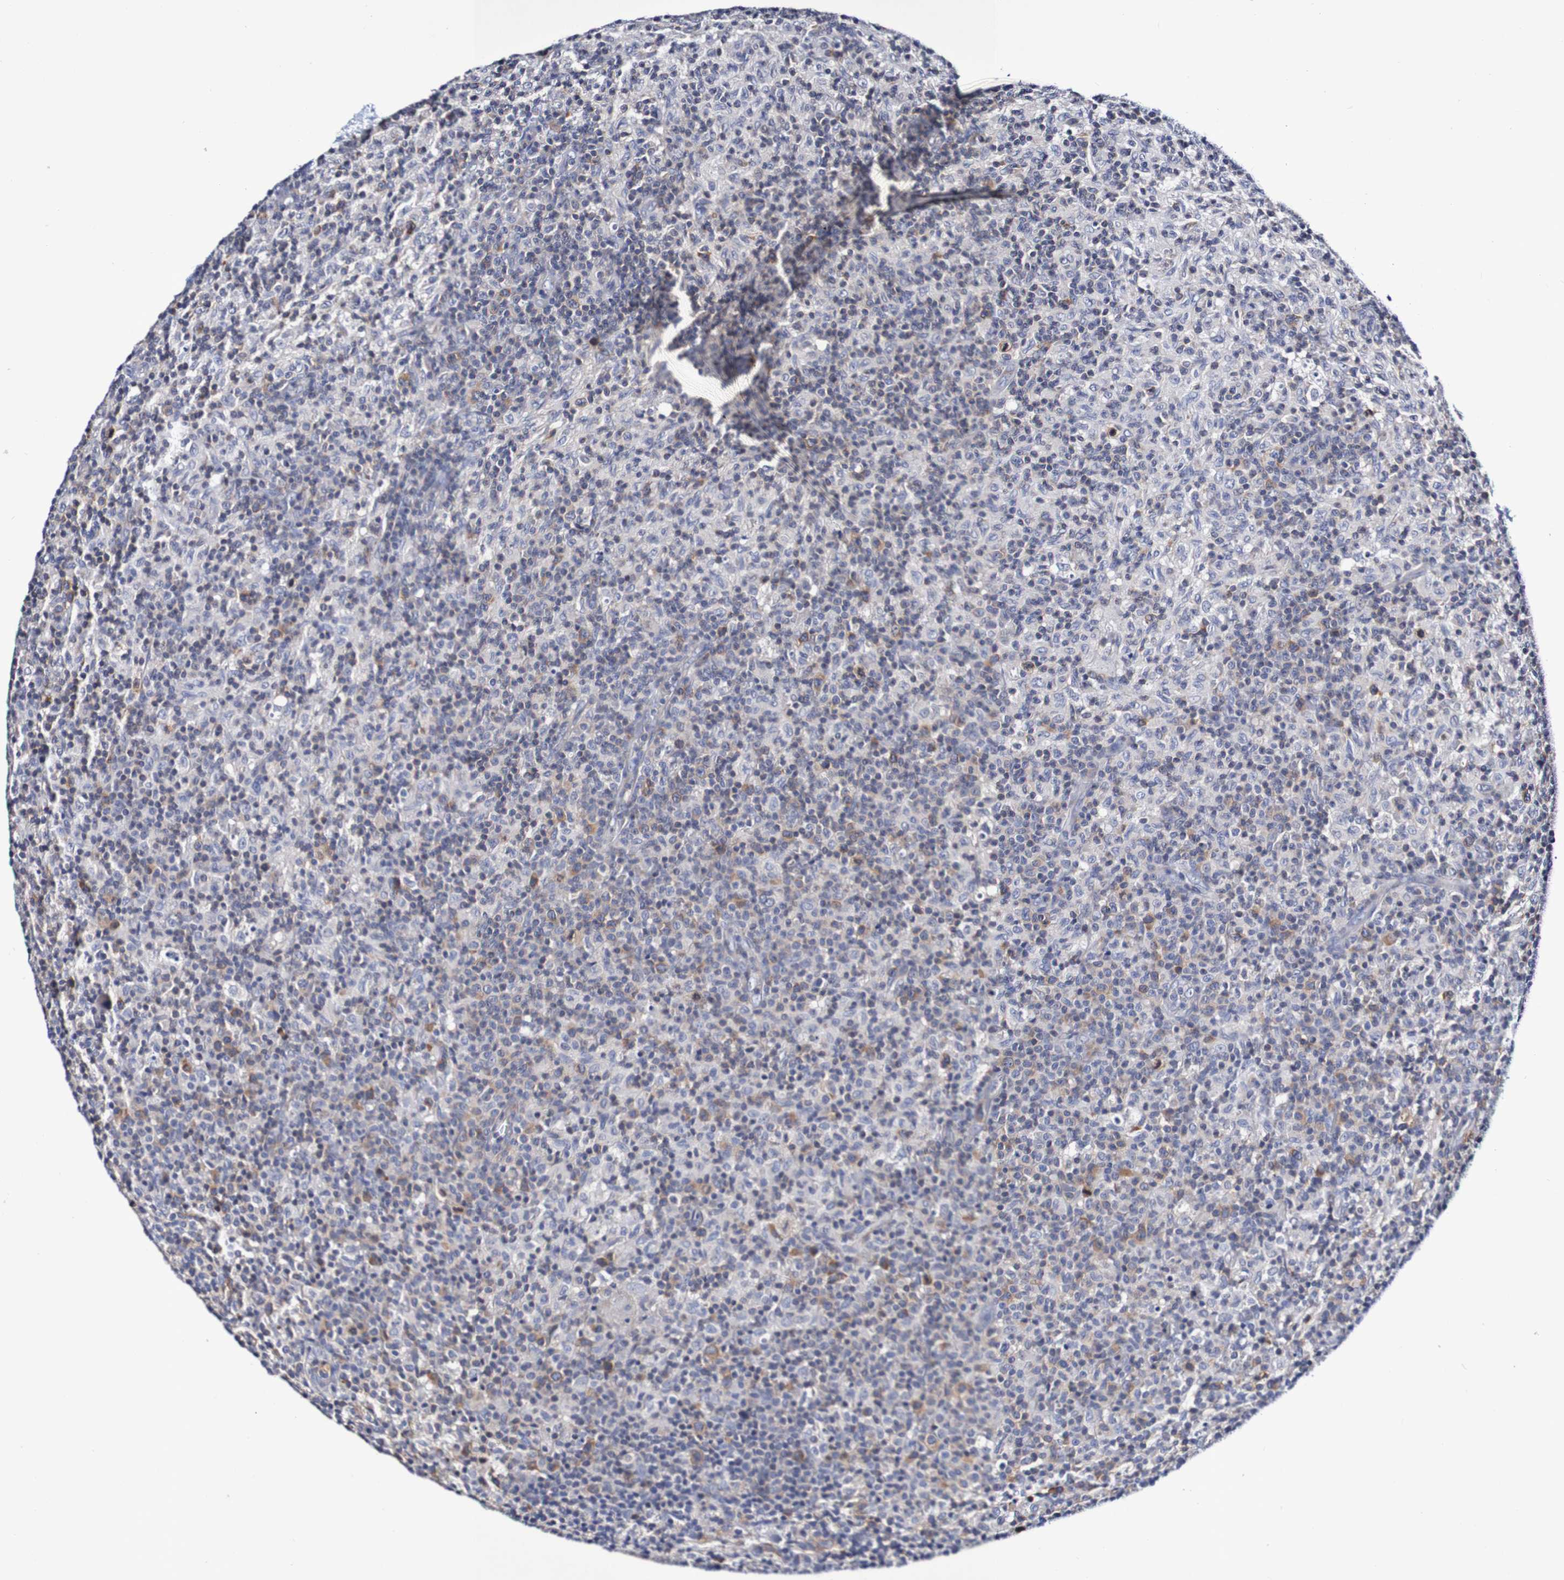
{"staining": {"intensity": "weak", "quantity": "<25%", "location": "cytoplasmic/membranous"}, "tissue": "lymph node", "cell_type": "Germinal center cells", "image_type": "normal", "snomed": [{"axis": "morphology", "description": "Normal tissue, NOS"}, {"axis": "morphology", "description": "Inflammation, NOS"}, {"axis": "topography", "description": "Lymph node"}], "caption": "A micrograph of lymph node stained for a protein shows no brown staining in germinal center cells.", "gene": "ACVR1C", "patient": {"sex": "male", "age": 55}}